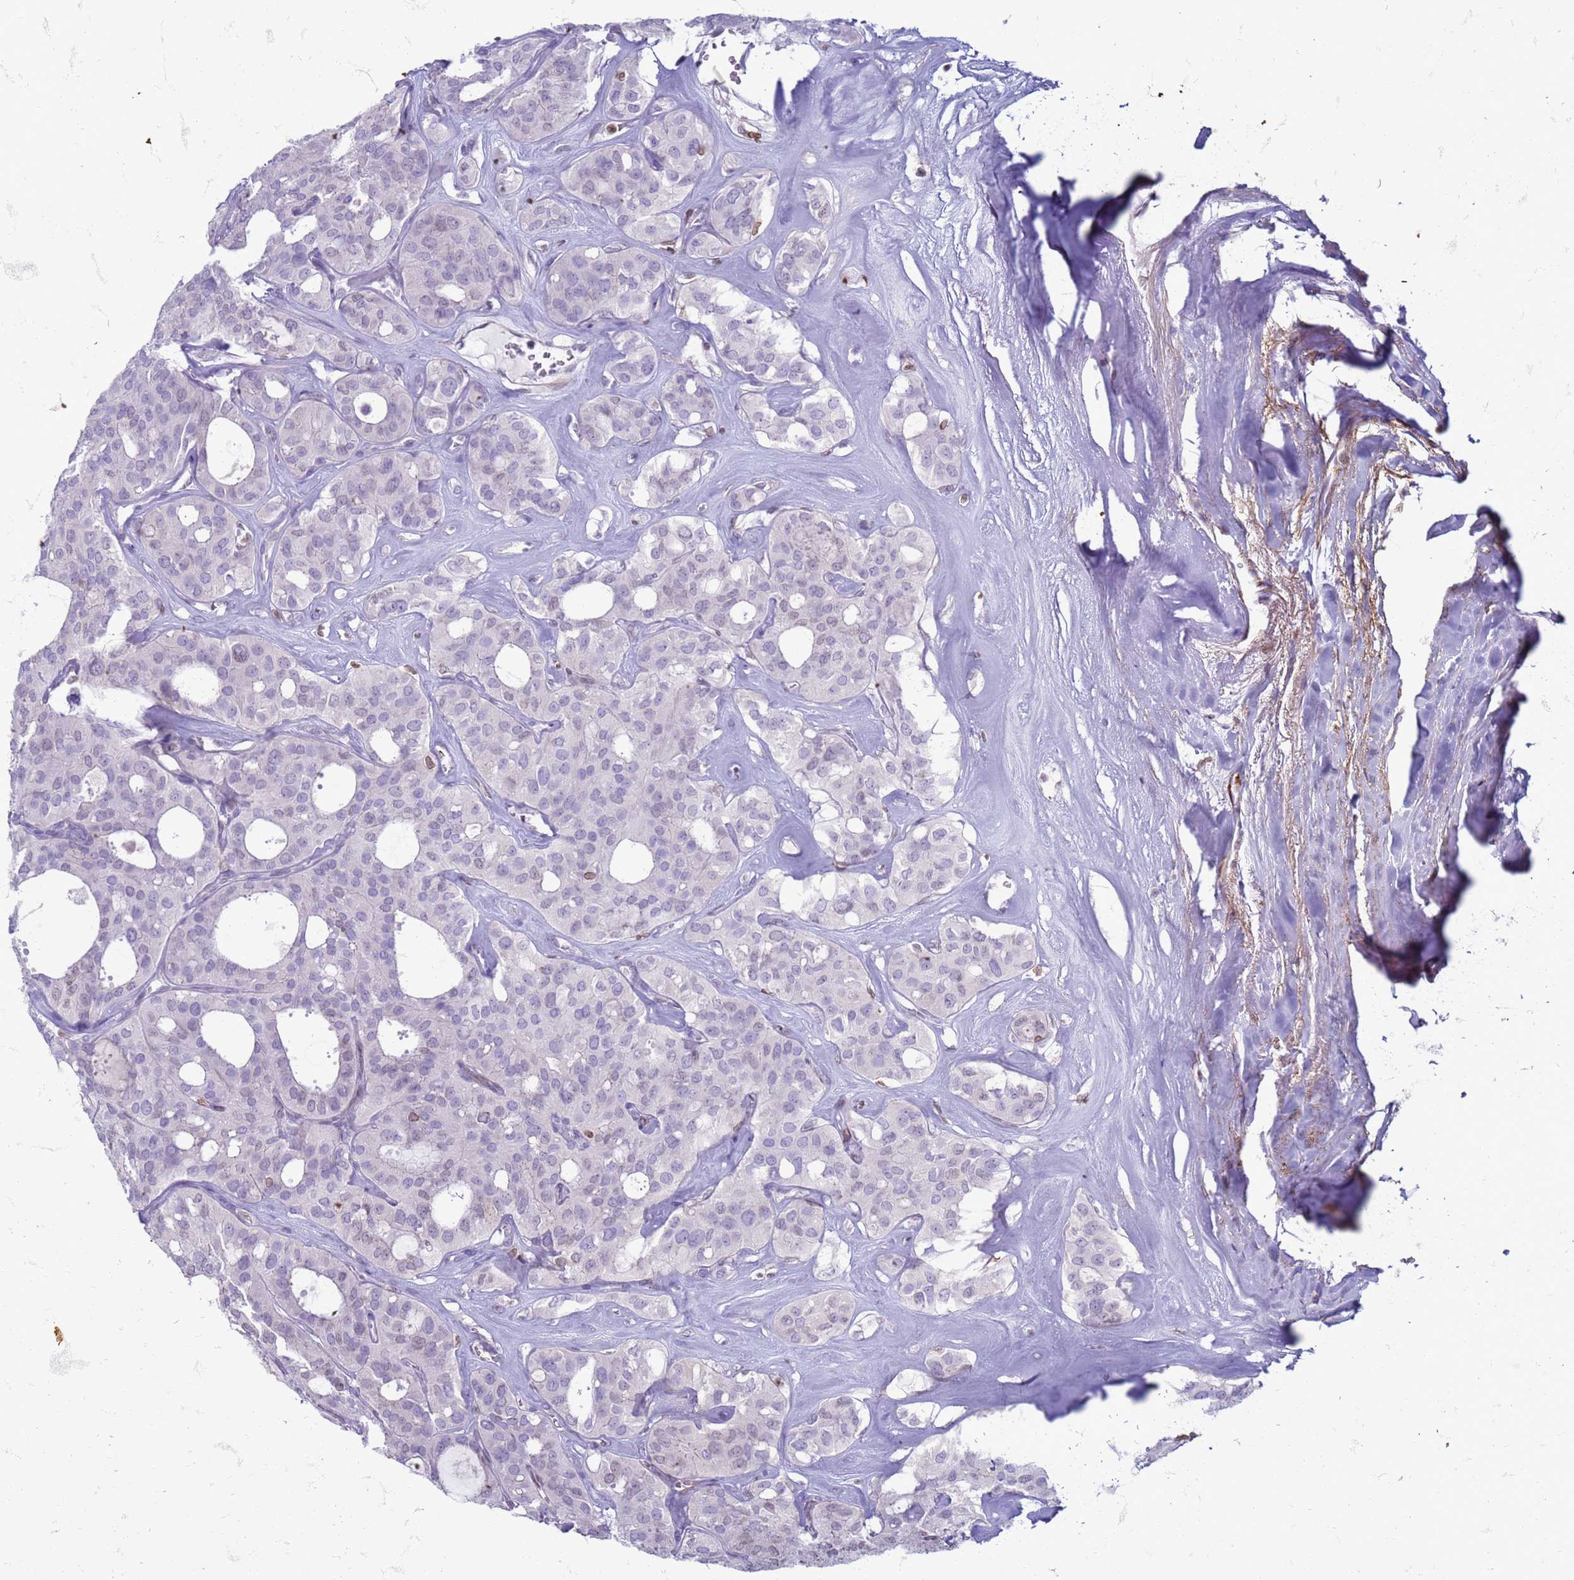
{"staining": {"intensity": "weak", "quantity": "<25%", "location": "cytoplasmic/membranous,nuclear"}, "tissue": "thyroid cancer", "cell_type": "Tumor cells", "image_type": "cancer", "snomed": [{"axis": "morphology", "description": "Follicular adenoma carcinoma, NOS"}, {"axis": "topography", "description": "Thyroid gland"}], "caption": "Immunohistochemistry image of human thyroid follicular adenoma carcinoma stained for a protein (brown), which reveals no expression in tumor cells.", "gene": "METTL25B", "patient": {"sex": "male", "age": 75}}